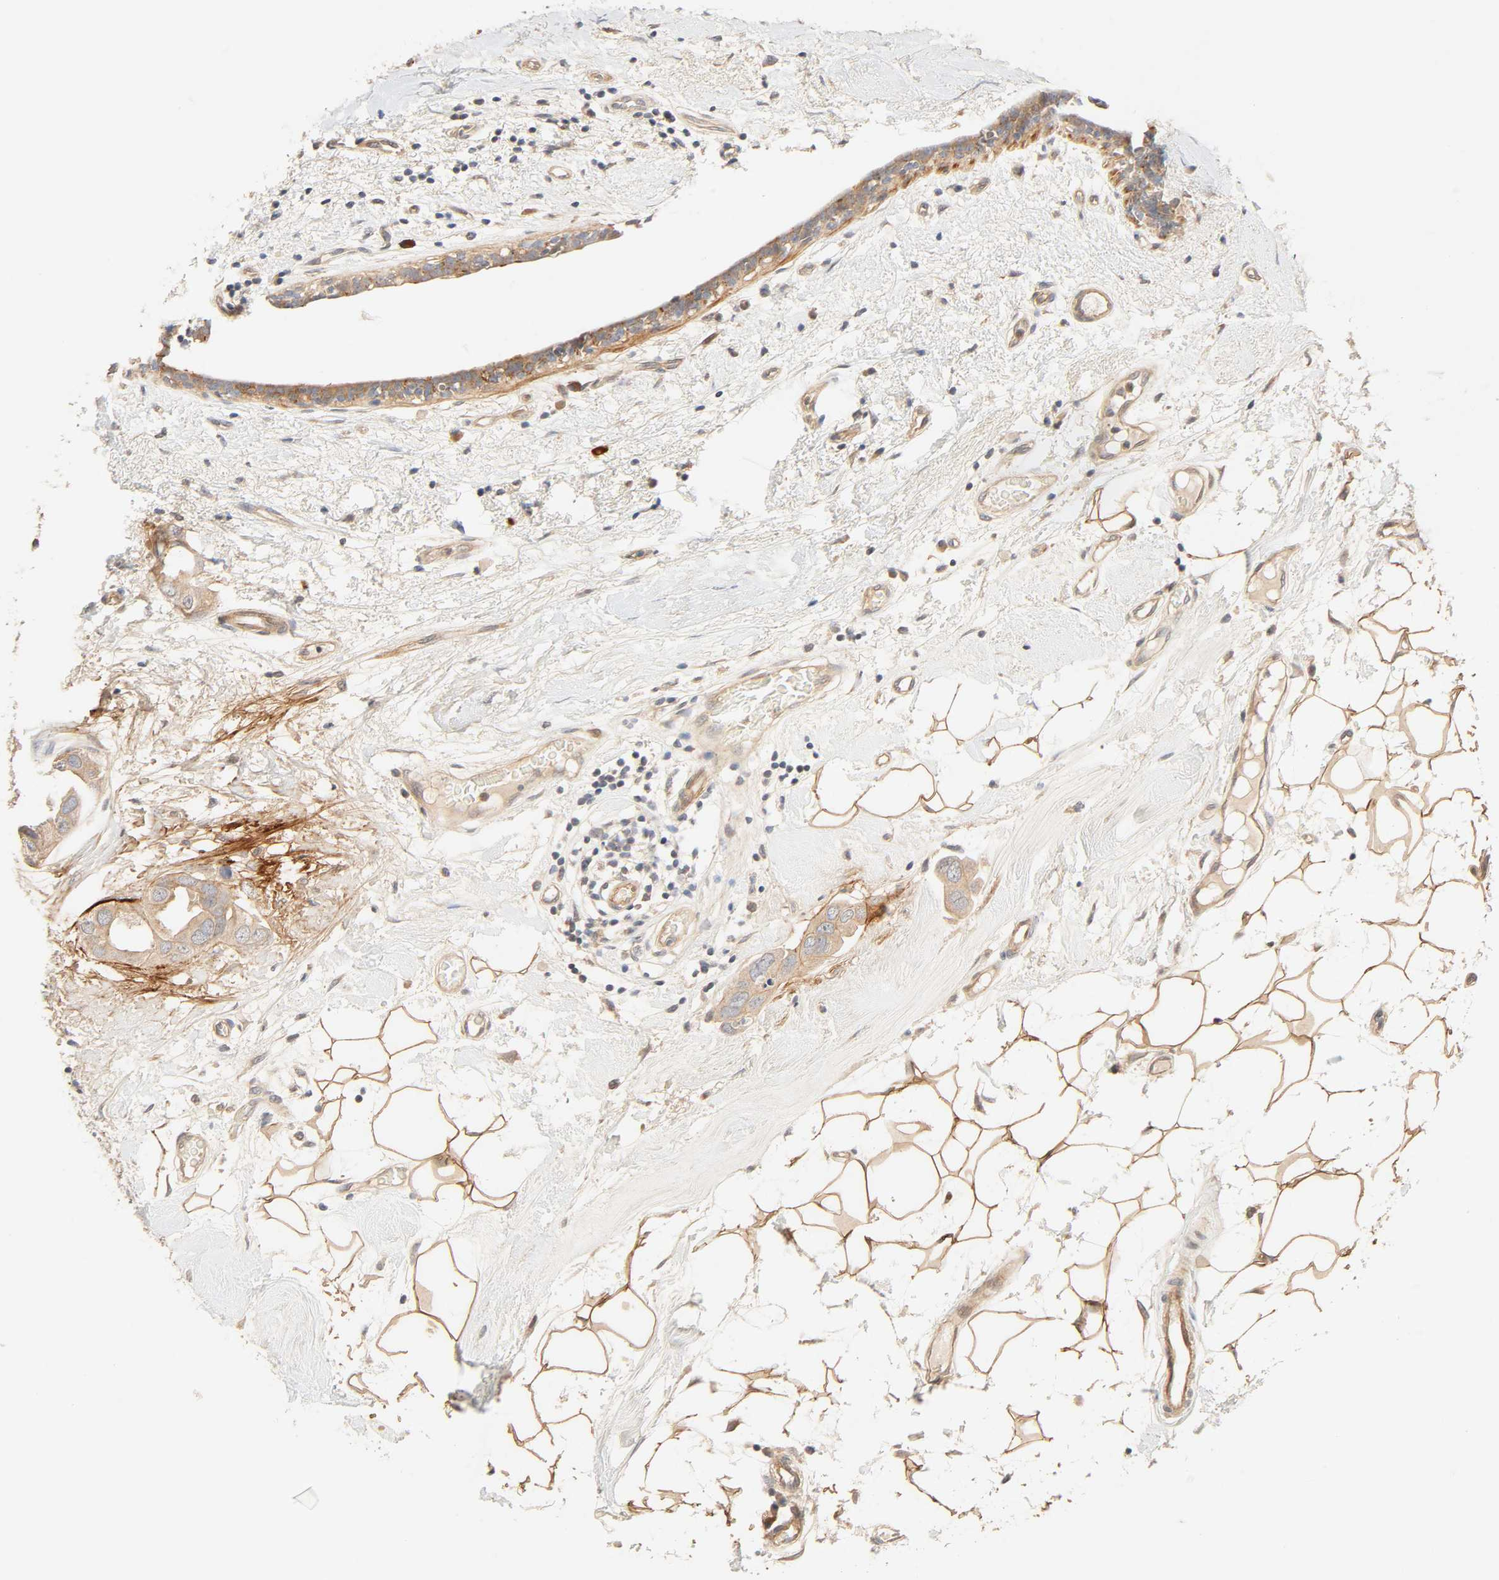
{"staining": {"intensity": "strong", "quantity": ">75%", "location": "cytoplasmic/membranous"}, "tissue": "breast cancer", "cell_type": "Tumor cells", "image_type": "cancer", "snomed": [{"axis": "morphology", "description": "Duct carcinoma"}, {"axis": "topography", "description": "Breast"}], "caption": "Strong cytoplasmic/membranous expression for a protein is seen in approximately >75% of tumor cells of breast cancer using IHC.", "gene": "CACNA1G", "patient": {"sex": "female", "age": 40}}